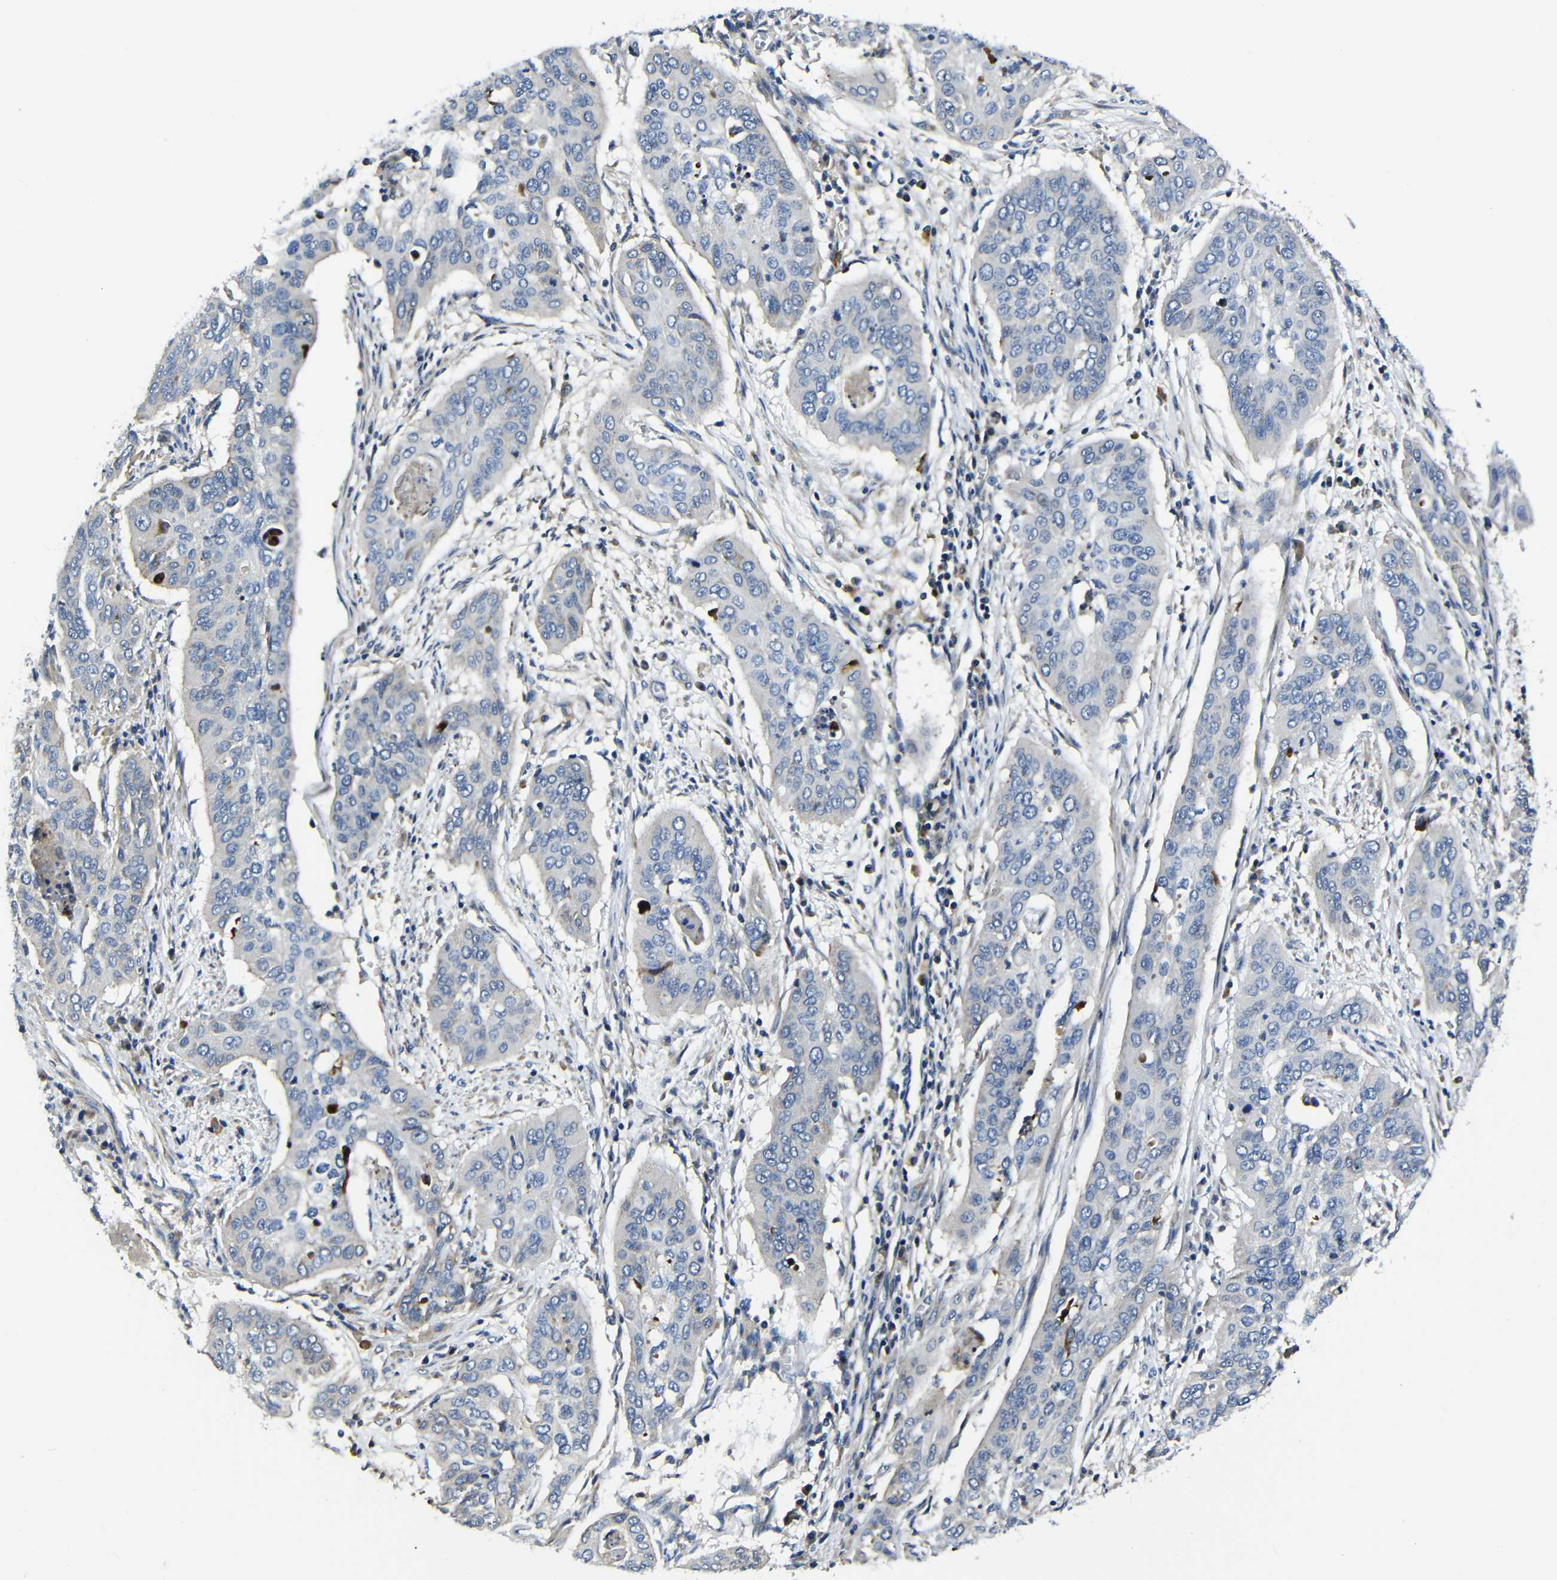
{"staining": {"intensity": "negative", "quantity": "none", "location": "none"}, "tissue": "cervical cancer", "cell_type": "Tumor cells", "image_type": "cancer", "snomed": [{"axis": "morphology", "description": "Squamous cell carcinoma, NOS"}, {"axis": "topography", "description": "Cervix"}], "caption": "A high-resolution histopathology image shows immunohistochemistry staining of cervical squamous cell carcinoma, which exhibits no significant expression in tumor cells.", "gene": "AFDN", "patient": {"sex": "female", "age": 39}}